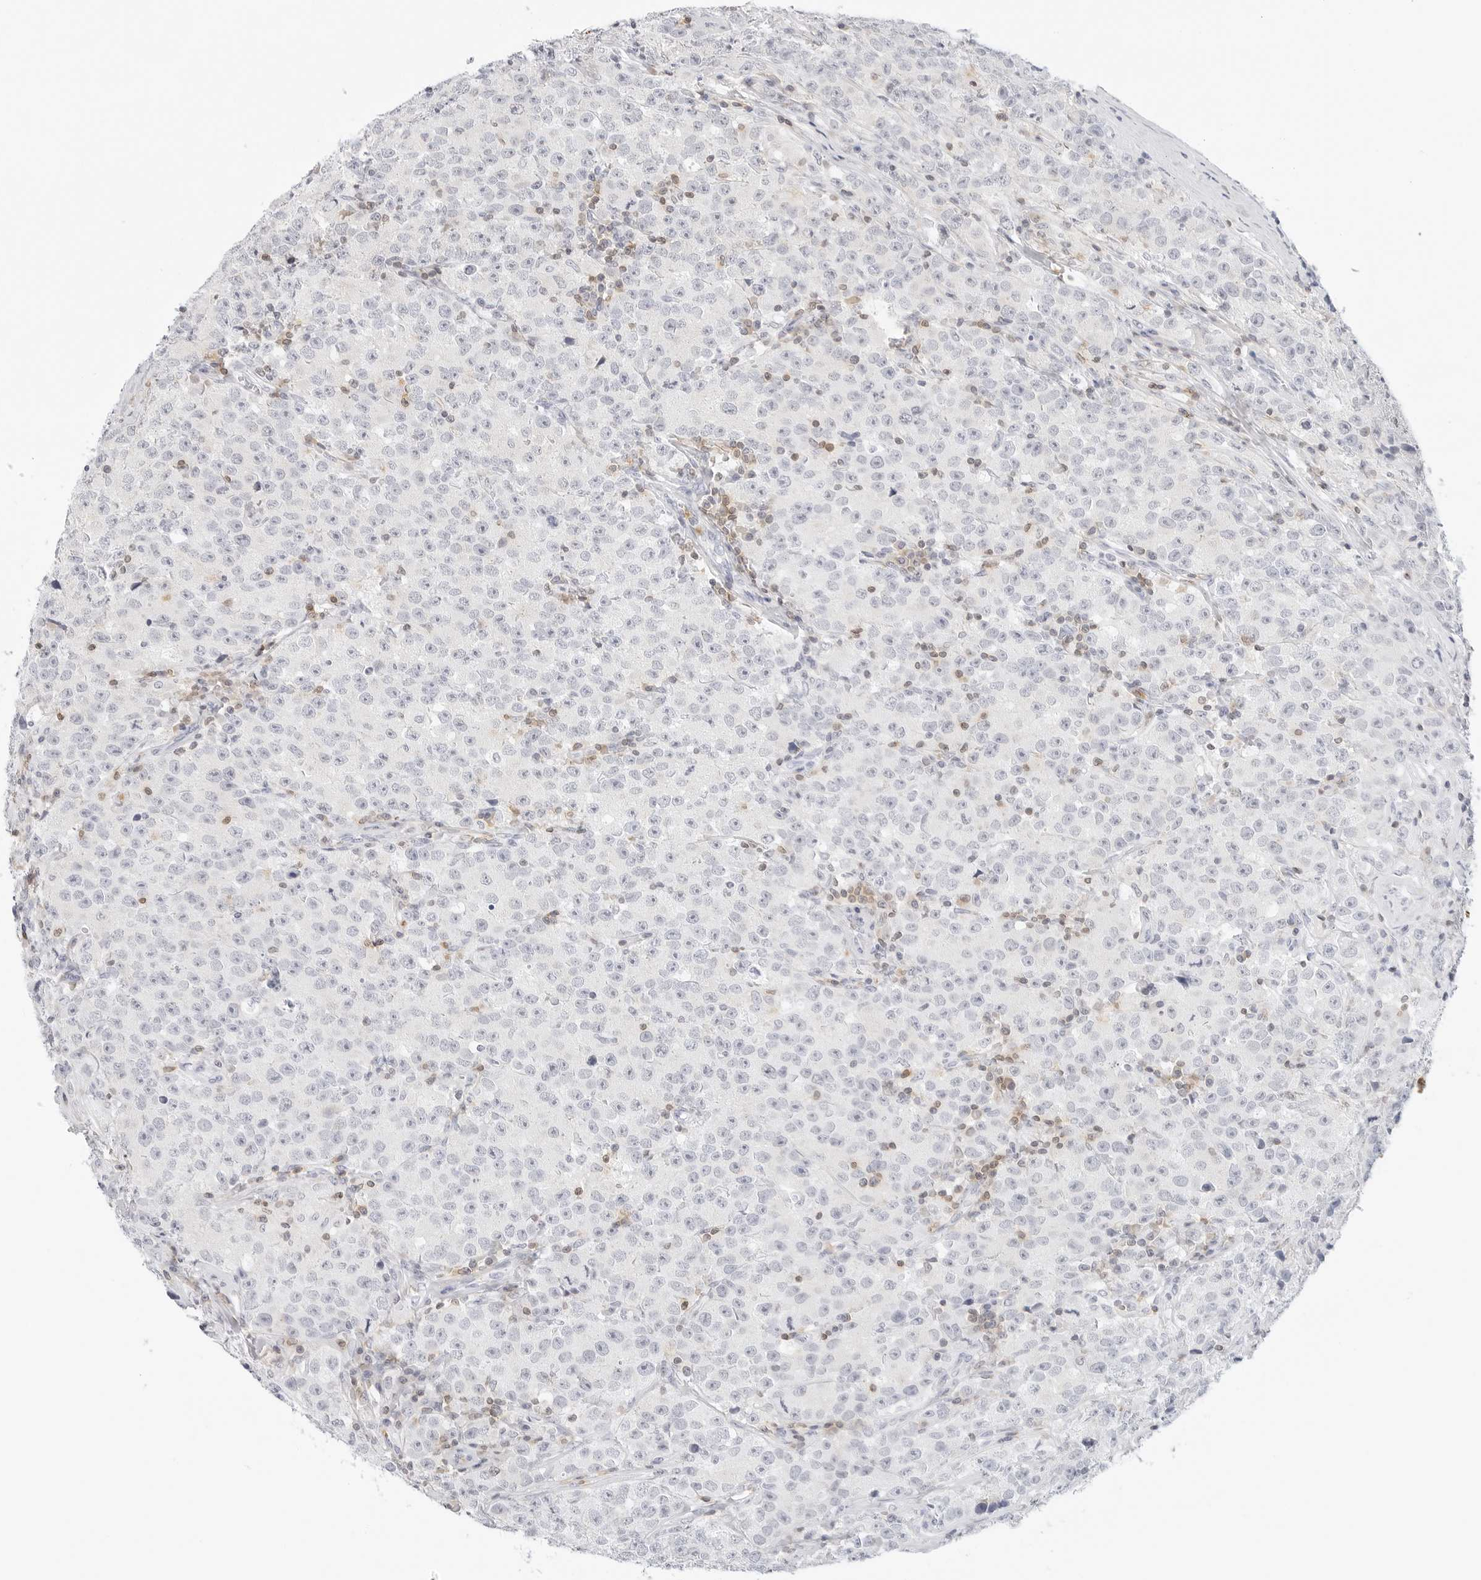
{"staining": {"intensity": "strong", "quantity": "25%-75%", "location": "cytoplasmic/membranous"}, "tissue": "testis cancer", "cell_type": "Tumor cells", "image_type": "cancer", "snomed": [{"axis": "morphology", "description": "Seminoma, NOS"}, {"axis": "morphology", "description": "Carcinoma, Embryonal, NOS"}, {"axis": "topography", "description": "Testis"}], "caption": "Immunohistochemical staining of testis seminoma shows high levels of strong cytoplasmic/membranous protein positivity in about 25%-75% of tumor cells. The staining was performed using DAB to visualize the protein expression in brown, while the nuclei were stained in blue with hematoxylin (Magnification: 20x).", "gene": "SLC9A3R1", "patient": {"sex": "male", "age": 43}}